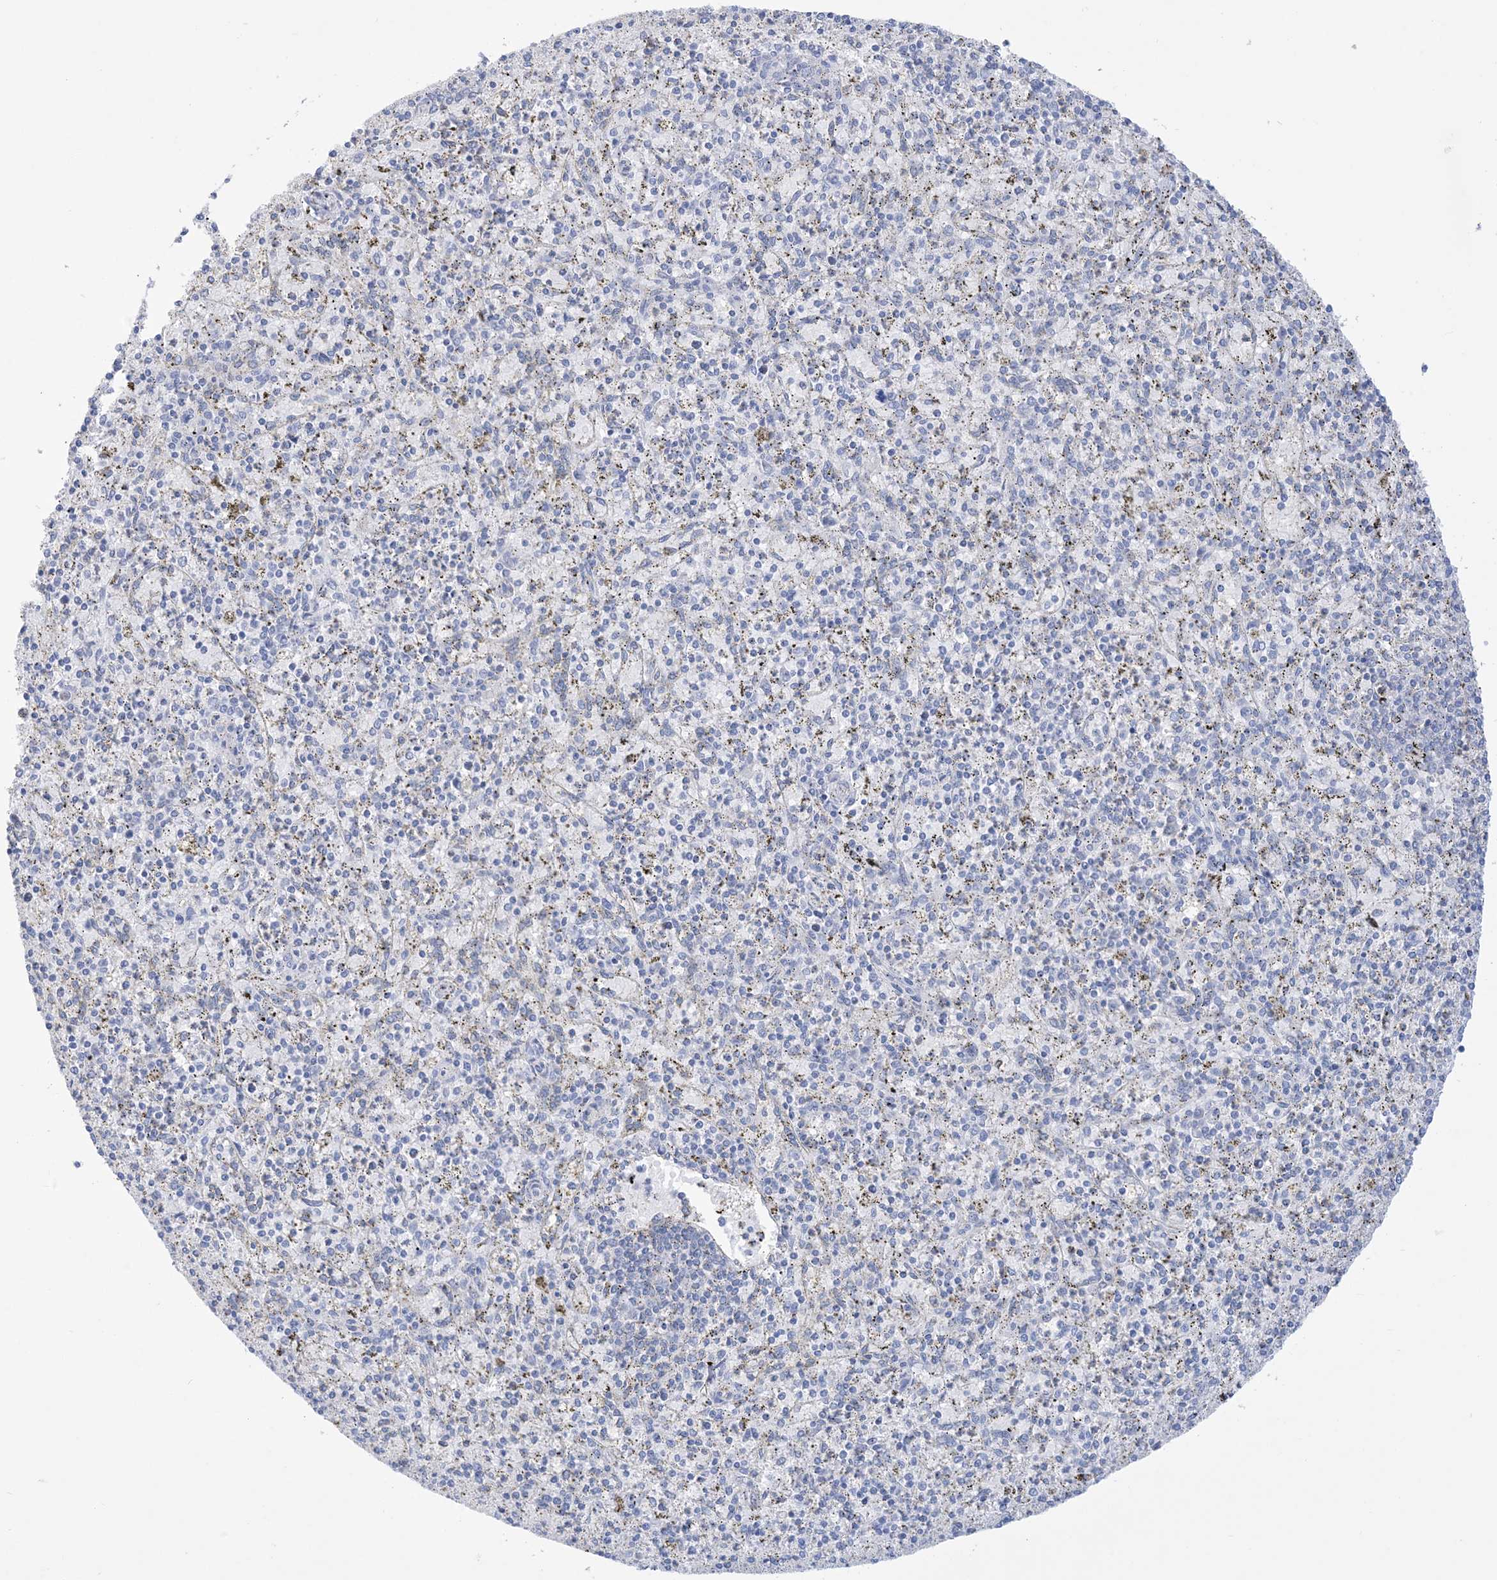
{"staining": {"intensity": "negative", "quantity": "none", "location": "none"}, "tissue": "spleen", "cell_type": "Cells in red pulp", "image_type": "normal", "snomed": [{"axis": "morphology", "description": "Normal tissue, NOS"}, {"axis": "topography", "description": "Spleen"}], "caption": "Cells in red pulp show no significant expression in benign spleen.", "gene": "MARS2", "patient": {"sex": "male", "age": 72}}